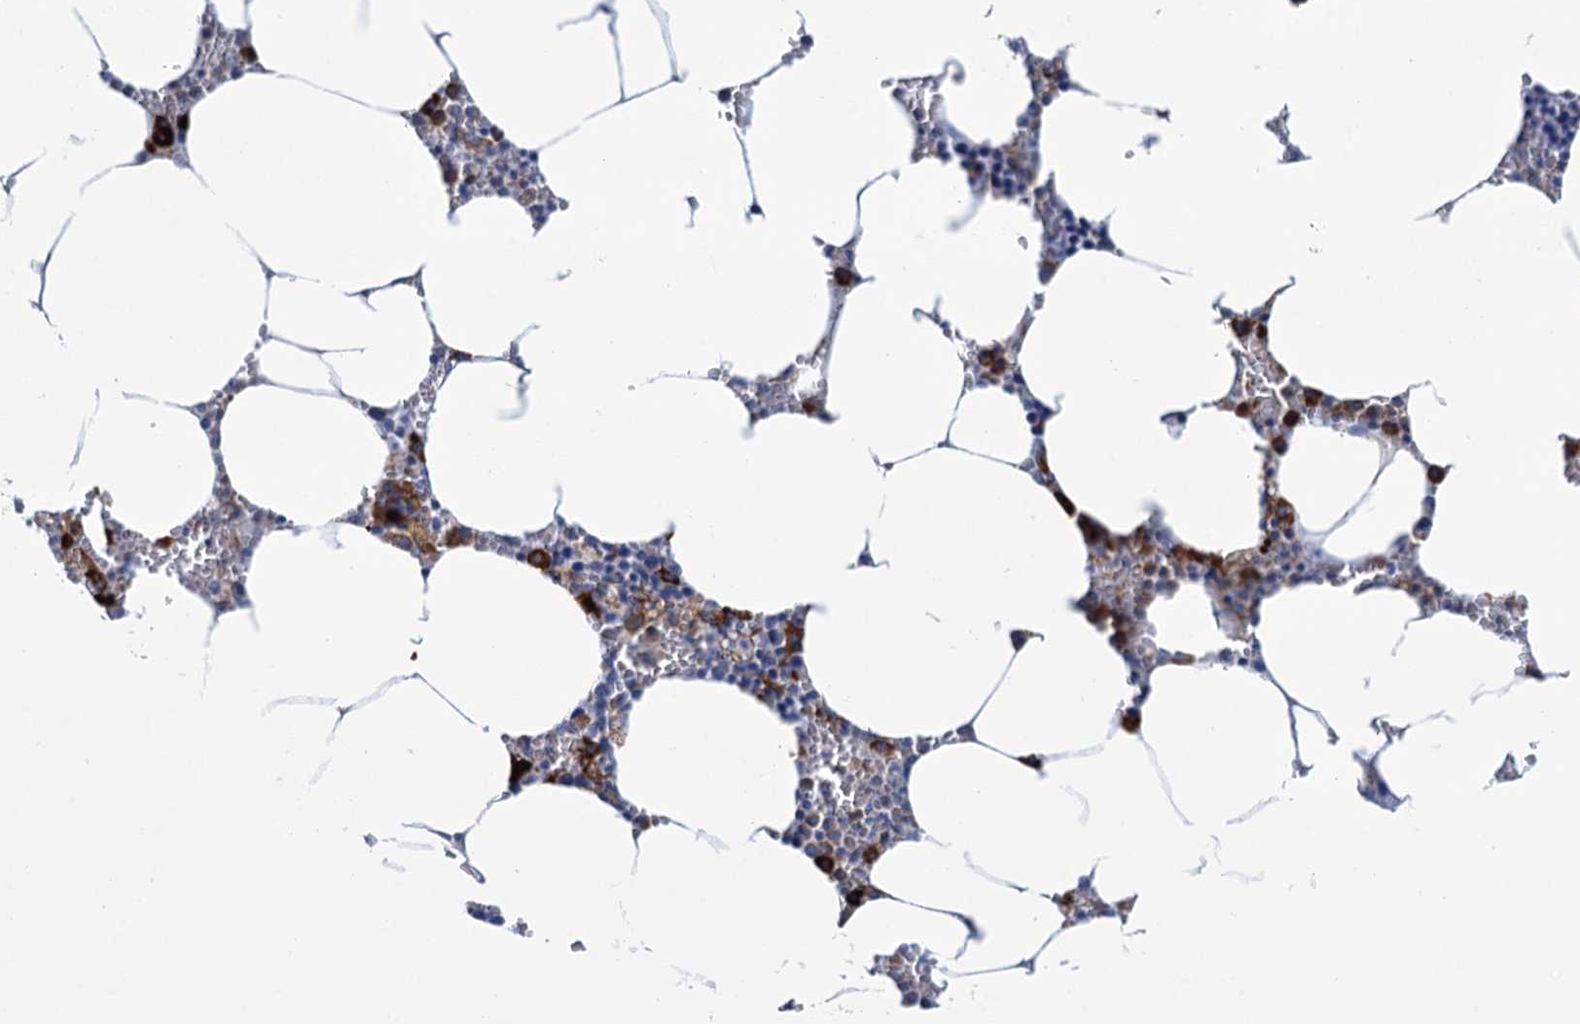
{"staining": {"intensity": "strong", "quantity": "<25%", "location": "cytoplasmic/membranous"}, "tissue": "bone marrow", "cell_type": "Hematopoietic cells", "image_type": "normal", "snomed": [{"axis": "morphology", "description": "Normal tissue, NOS"}, {"axis": "topography", "description": "Bone marrow"}], "caption": "IHC (DAB) staining of normal human bone marrow demonstrates strong cytoplasmic/membranous protein expression in approximately <25% of hematopoietic cells.", "gene": "SHE", "patient": {"sex": "male", "age": 70}}